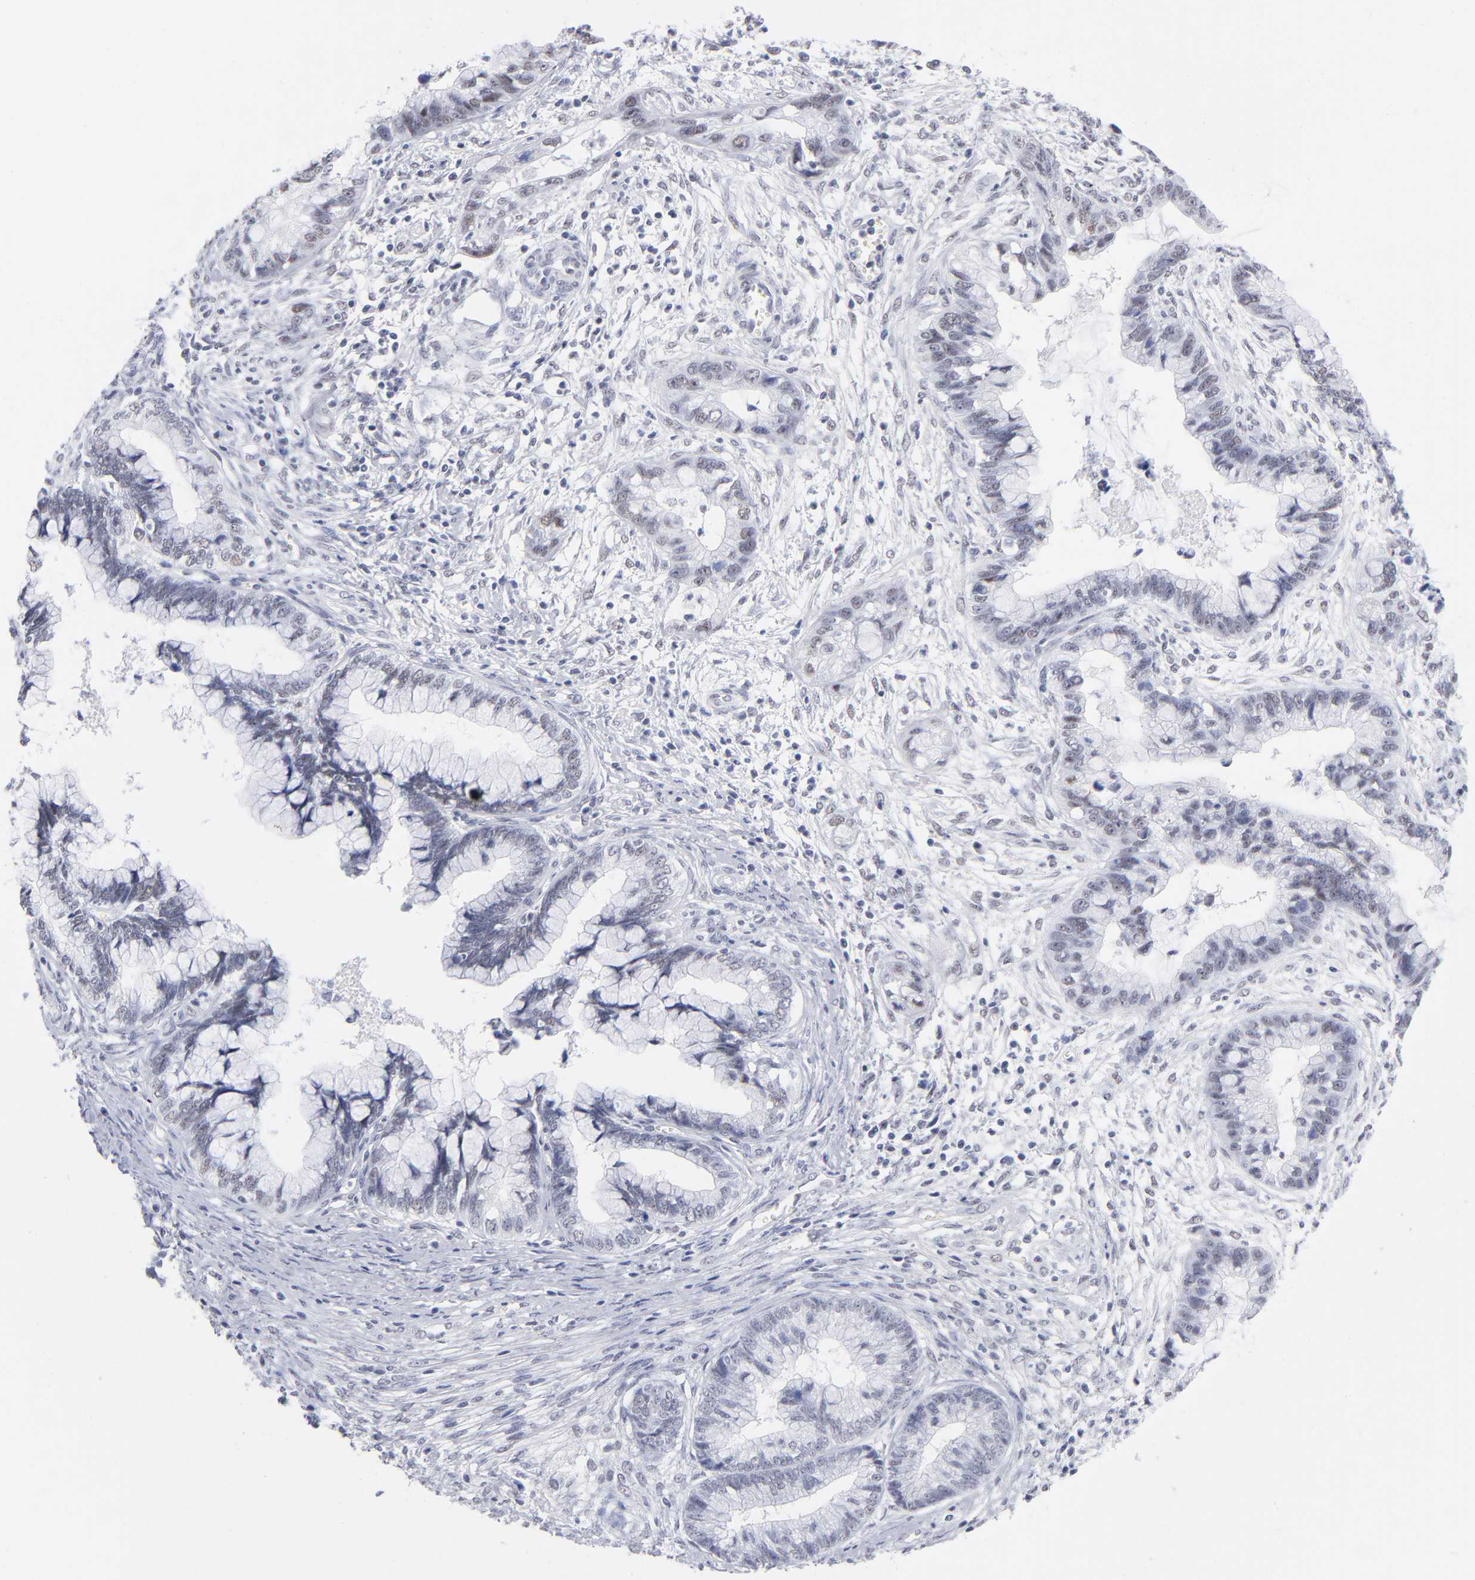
{"staining": {"intensity": "weak", "quantity": "<25%", "location": "nuclear"}, "tissue": "cervical cancer", "cell_type": "Tumor cells", "image_type": "cancer", "snomed": [{"axis": "morphology", "description": "Adenocarcinoma, NOS"}, {"axis": "topography", "description": "Cervix"}], "caption": "Human cervical cancer stained for a protein using IHC shows no expression in tumor cells.", "gene": "SNRPB", "patient": {"sex": "female", "age": 44}}